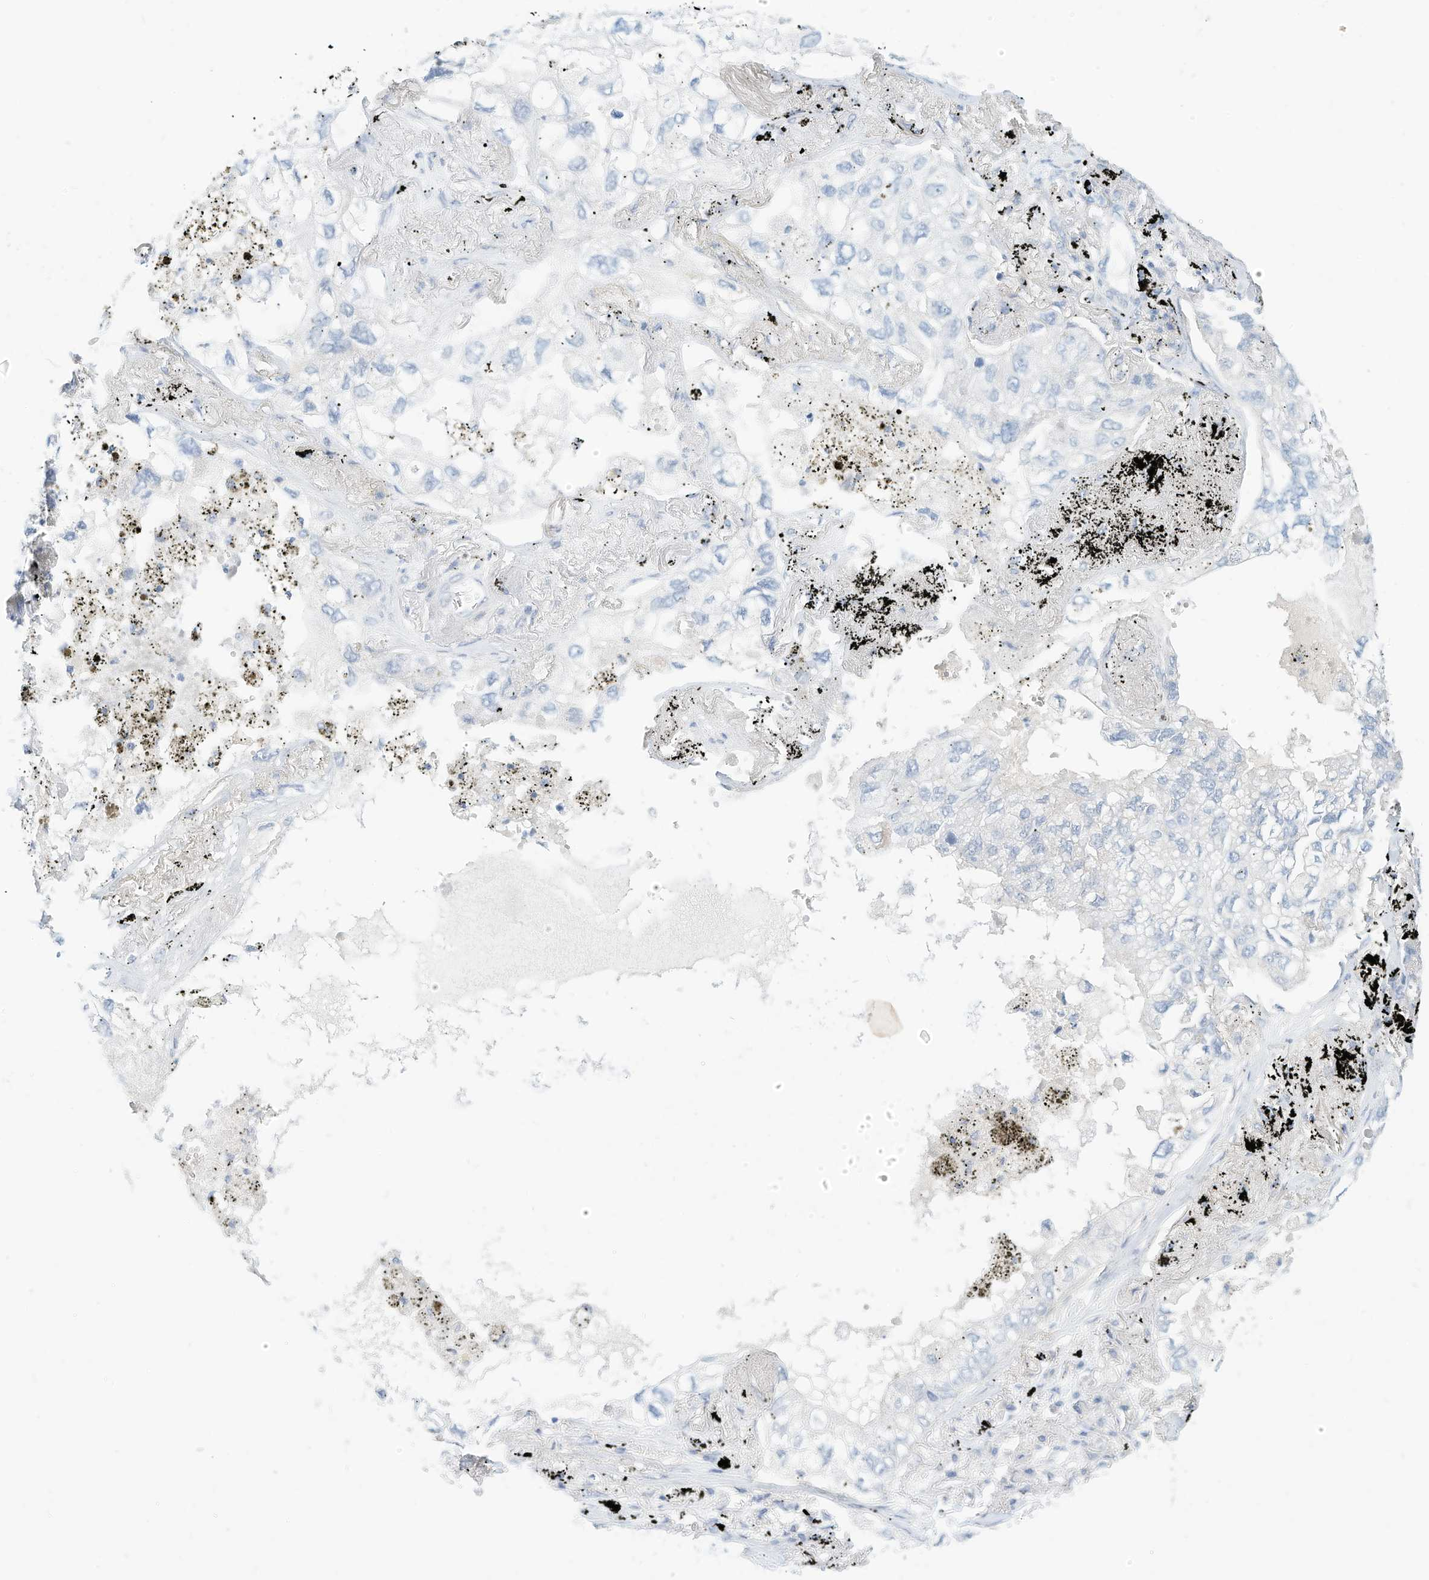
{"staining": {"intensity": "negative", "quantity": "none", "location": "none"}, "tissue": "lung cancer", "cell_type": "Tumor cells", "image_type": "cancer", "snomed": [{"axis": "morphology", "description": "Adenocarcinoma, NOS"}, {"axis": "topography", "description": "Lung"}], "caption": "This is an IHC histopathology image of adenocarcinoma (lung). There is no expression in tumor cells.", "gene": "SPOCD1", "patient": {"sex": "male", "age": 65}}